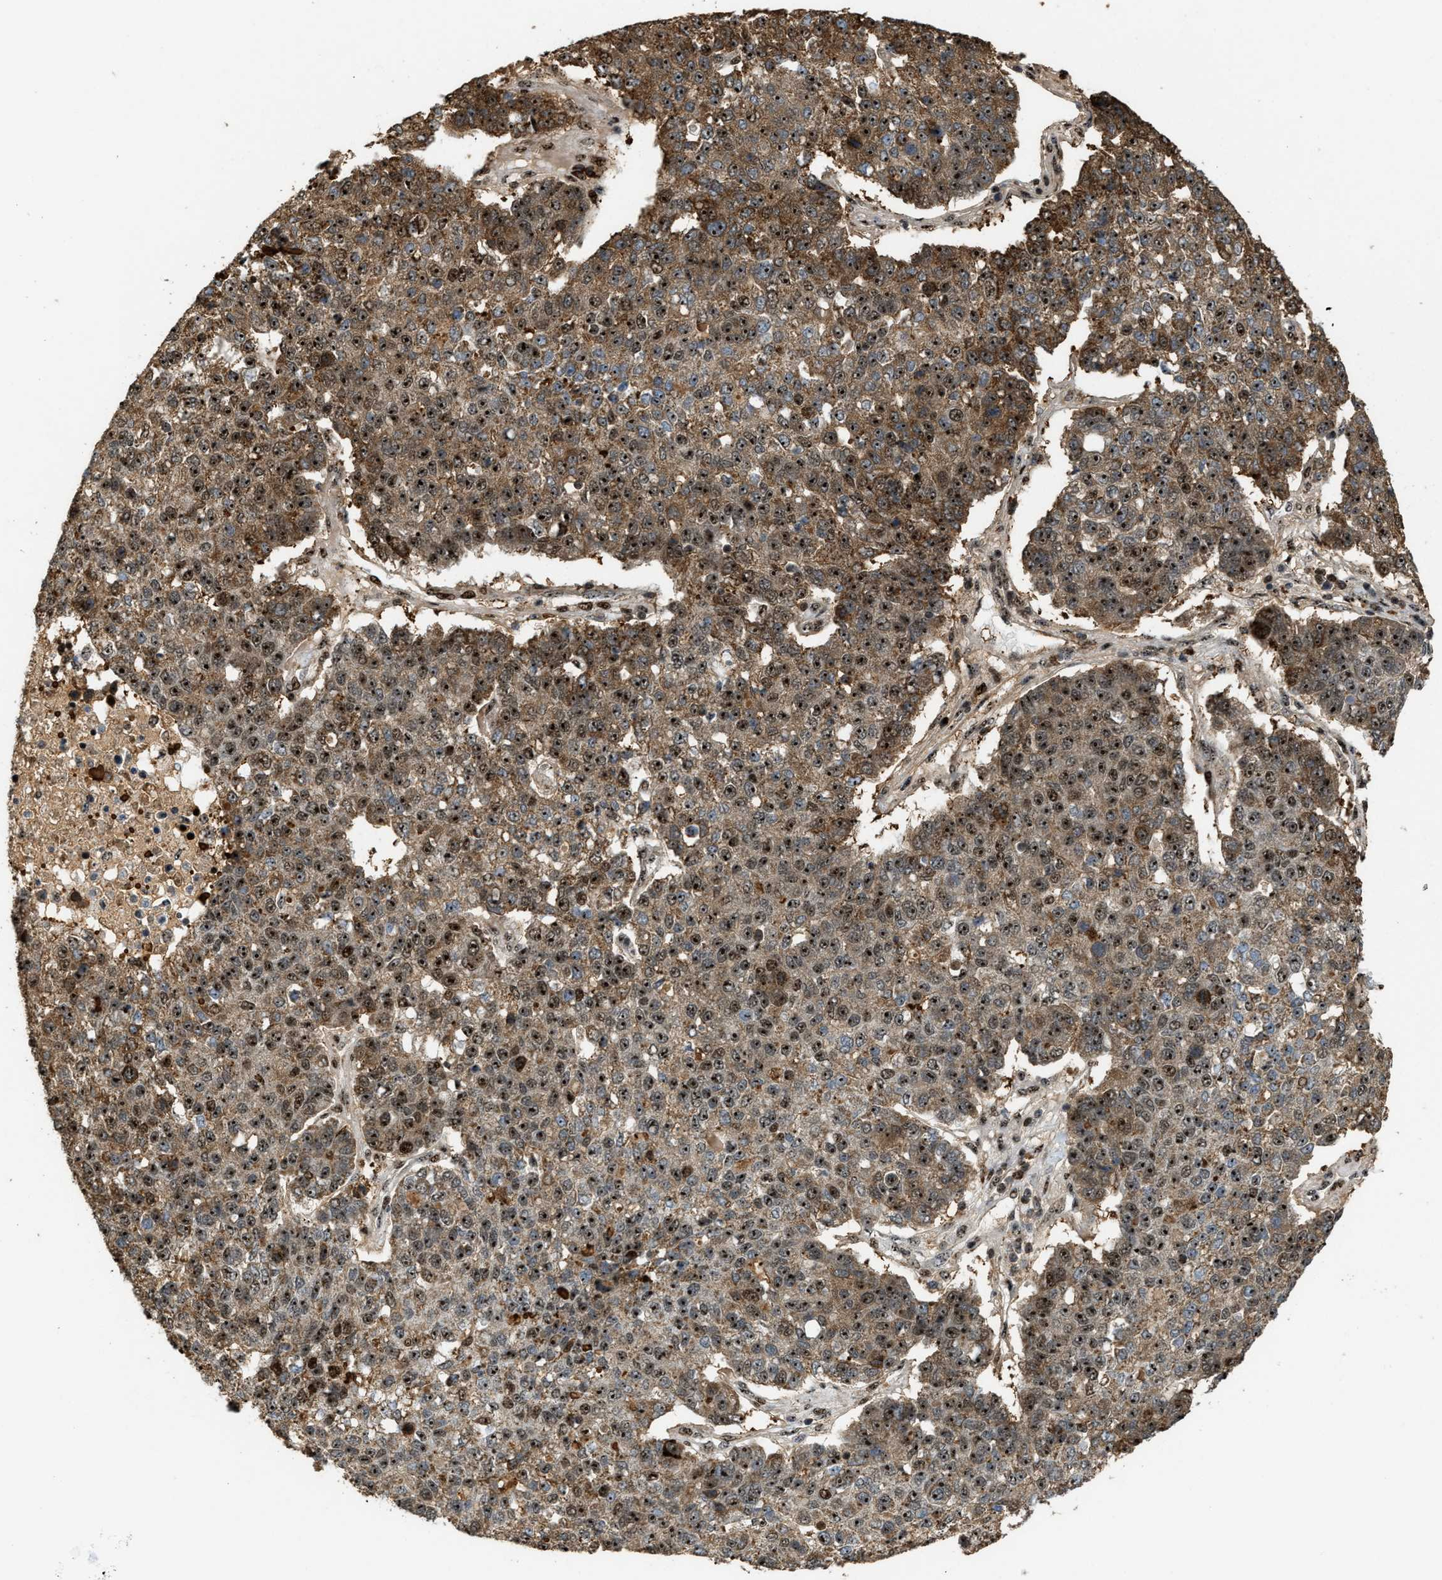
{"staining": {"intensity": "strong", "quantity": ">75%", "location": "cytoplasmic/membranous,nuclear"}, "tissue": "pancreatic cancer", "cell_type": "Tumor cells", "image_type": "cancer", "snomed": [{"axis": "morphology", "description": "Adenocarcinoma, NOS"}, {"axis": "topography", "description": "Pancreas"}], "caption": "Tumor cells show strong cytoplasmic/membranous and nuclear staining in approximately >75% of cells in pancreatic adenocarcinoma.", "gene": "ZNF687", "patient": {"sex": "female", "age": 61}}